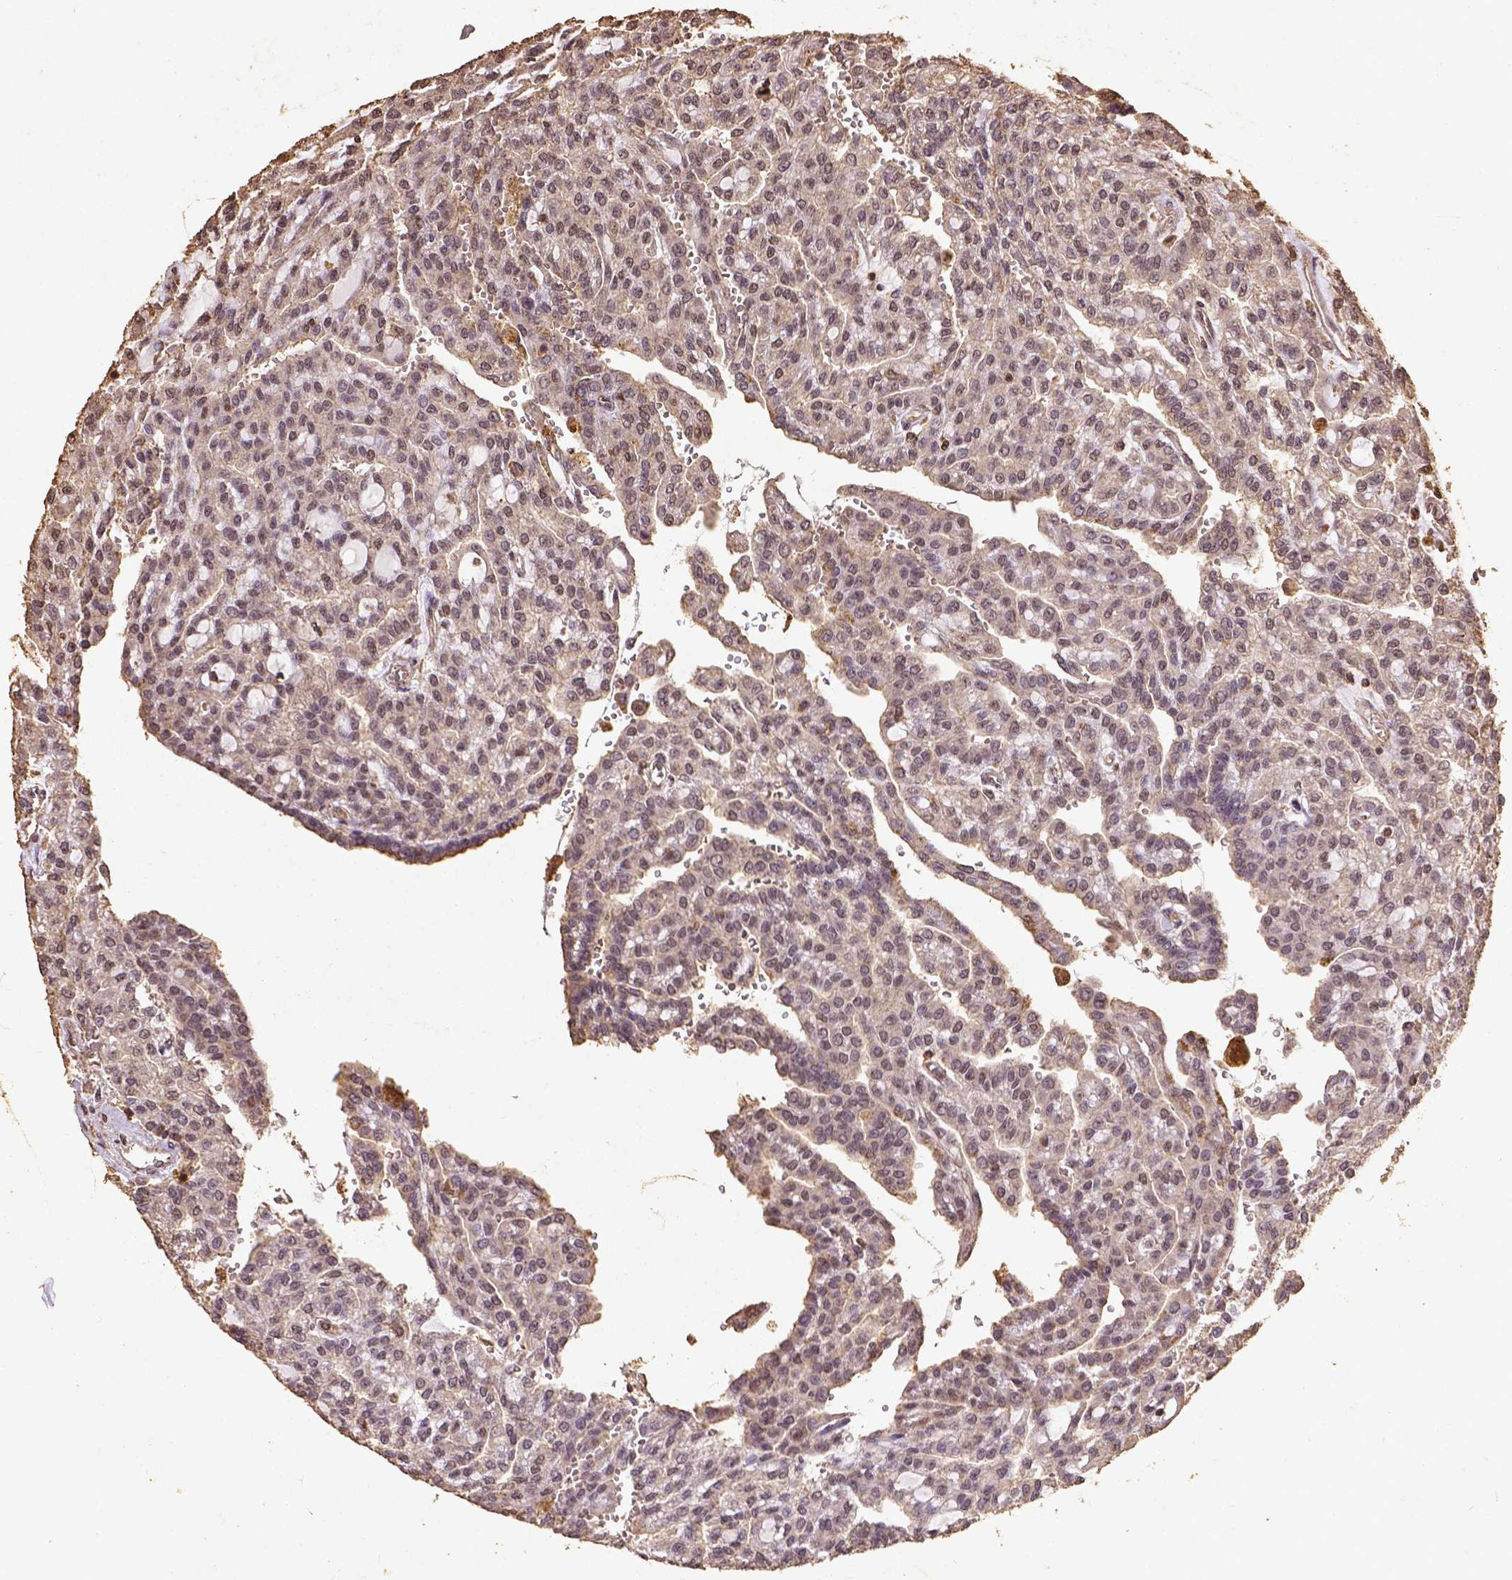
{"staining": {"intensity": "weak", "quantity": "25%-75%", "location": "nuclear"}, "tissue": "renal cancer", "cell_type": "Tumor cells", "image_type": "cancer", "snomed": [{"axis": "morphology", "description": "Adenocarcinoma, NOS"}, {"axis": "topography", "description": "Kidney"}], "caption": "Immunohistochemistry of adenocarcinoma (renal) displays low levels of weak nuclear staining in about 25%-75% of tumor cells. Nuclei are stained in blue.", "gene": "NACC1", "patient": {"sex": "male", "age": 63}}